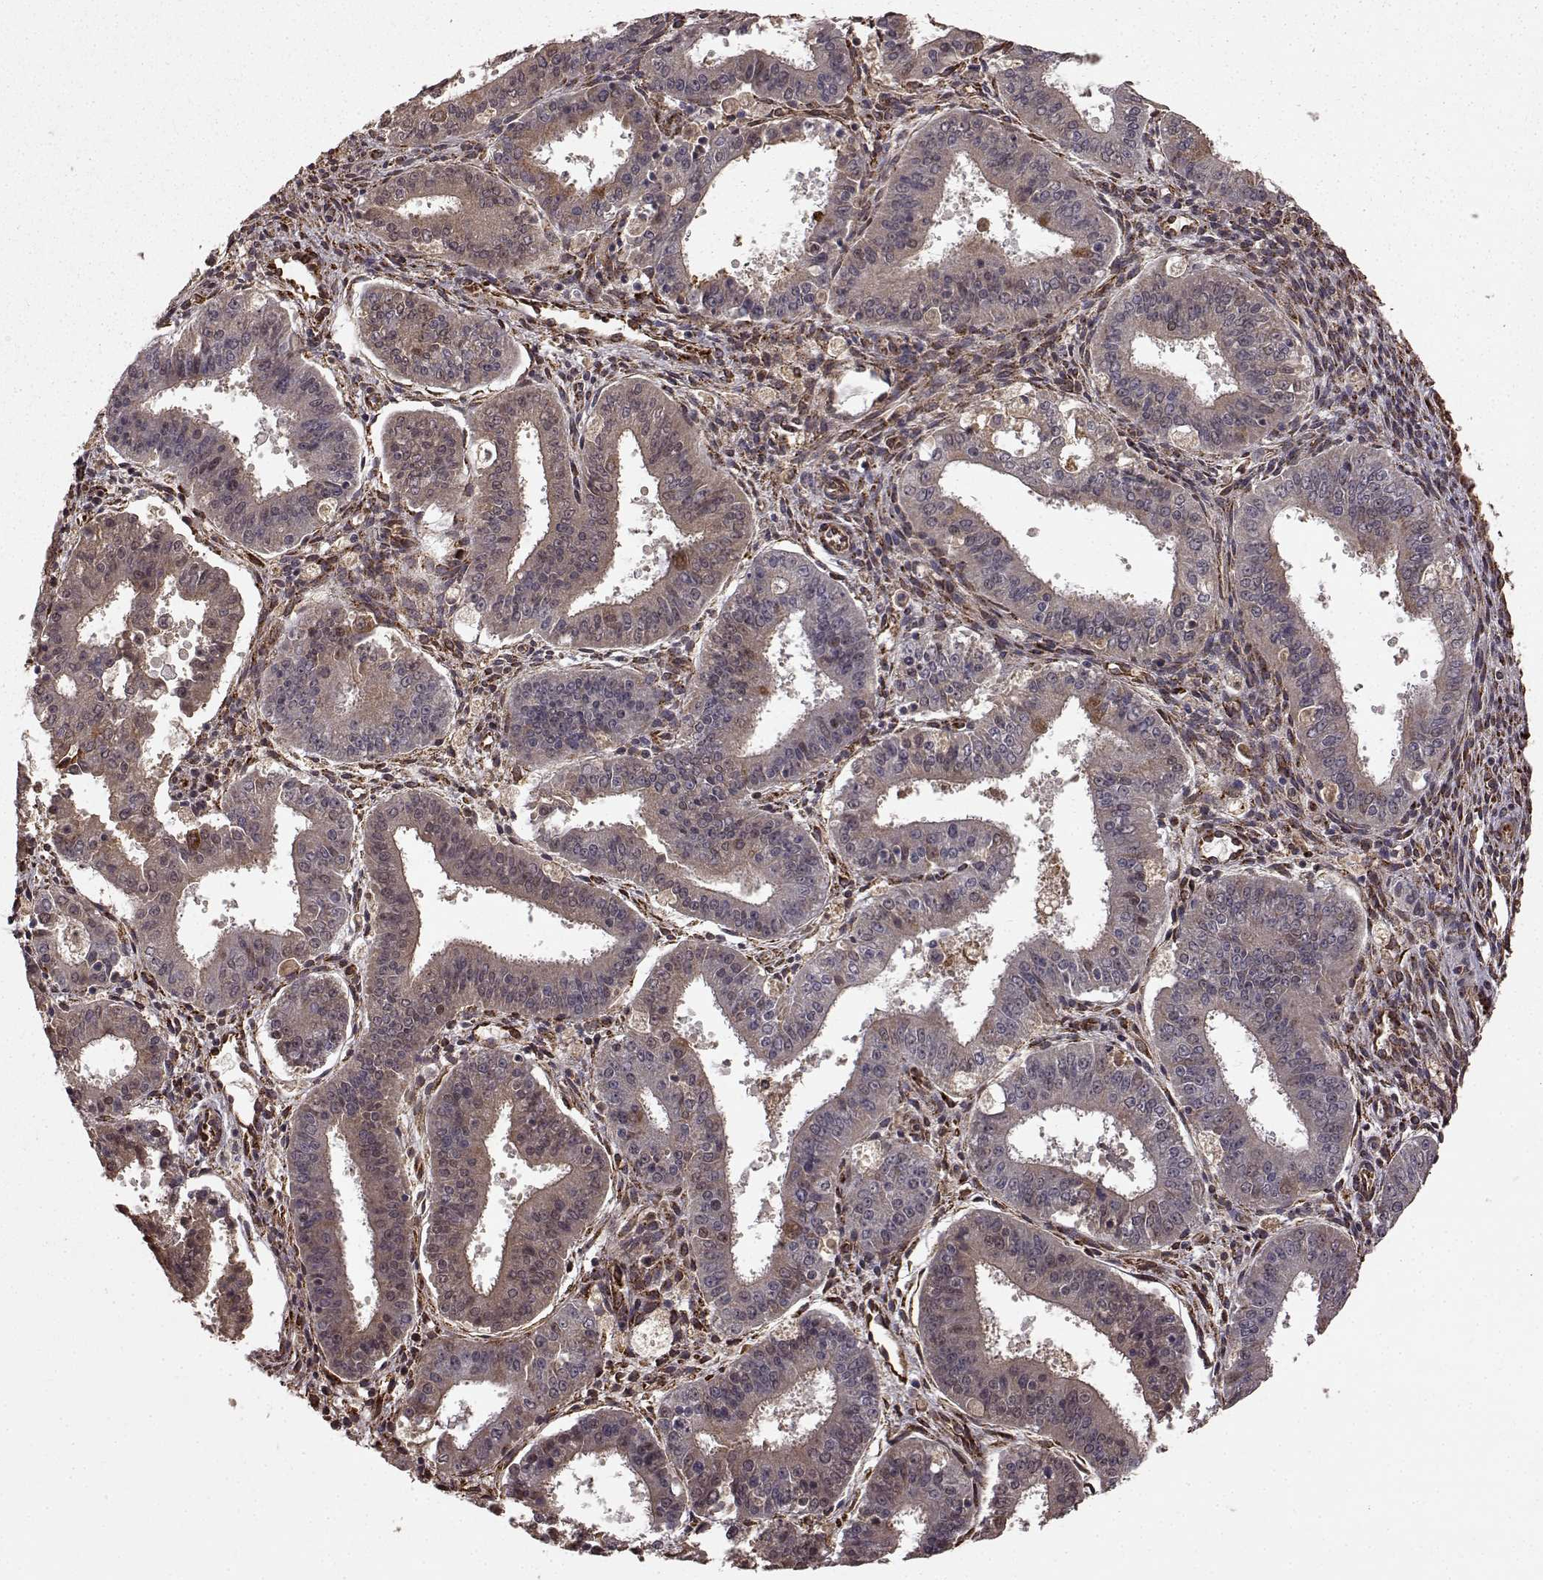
{"staining": {"intensity": "moderate", "quantity": "<25%", "location": "cytoplasmic/membranous"}, "tissue": "ovarian cancer", "cell_type": "Tumor cells", "image_type": "cancer", "snomed": [{"axis": "morphology", "description": "Carcinoma, endometroid"}, {"axis": "topography", "description": "Ovary"}], "caption": "Human ovarian cancer (endometroid carcinoma) stained for a protein (brown) displays moderate cytoplasmic/membranous positive staining in approximately <25% of tumor cells.", "gene": "FSTL1", "patient": {"sex": "female", "age": 42}}